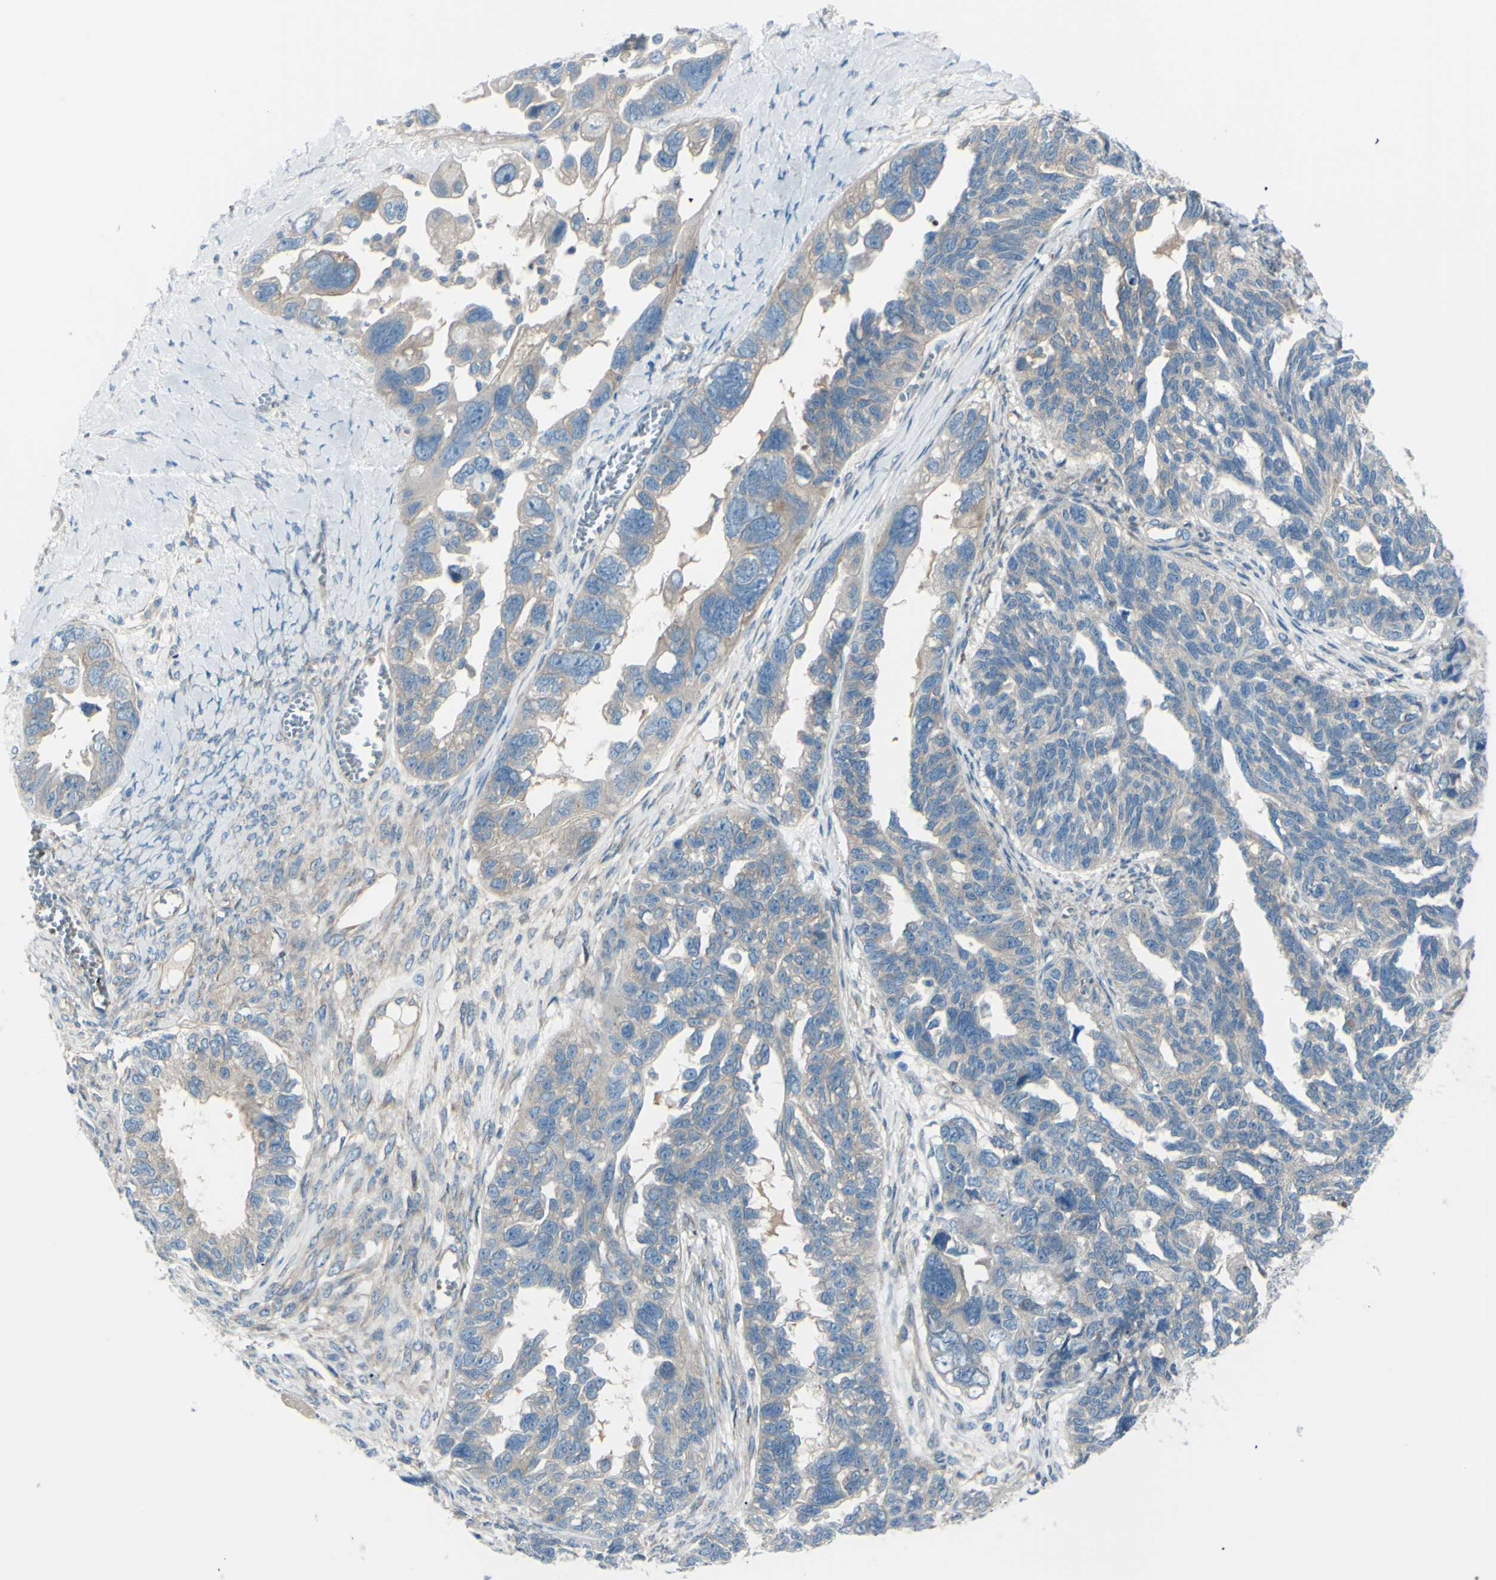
{"staining": {"intensity": "weak", "quantity": ">75%", "location": "cytoplasmic/membranous"}, "tissue": "ovarian cancer", "cell_type": "Tumor cells", "image_type": "cancer", "snomed": [{"axis": "morphology", "description": "Cystadenocarcinoma, serous, NOS"}, {"axis": "topography", "description": "Ovary"}], "caption": "Immunohistochemistry of human serous cystadenocarcinoma (ovarian) shows low levels of weak cytoplasmic/membranous staining in about >75% of tumor cells.", "gene": "PCDHGA2", "patient": {"sex": "female", "age": 79}}